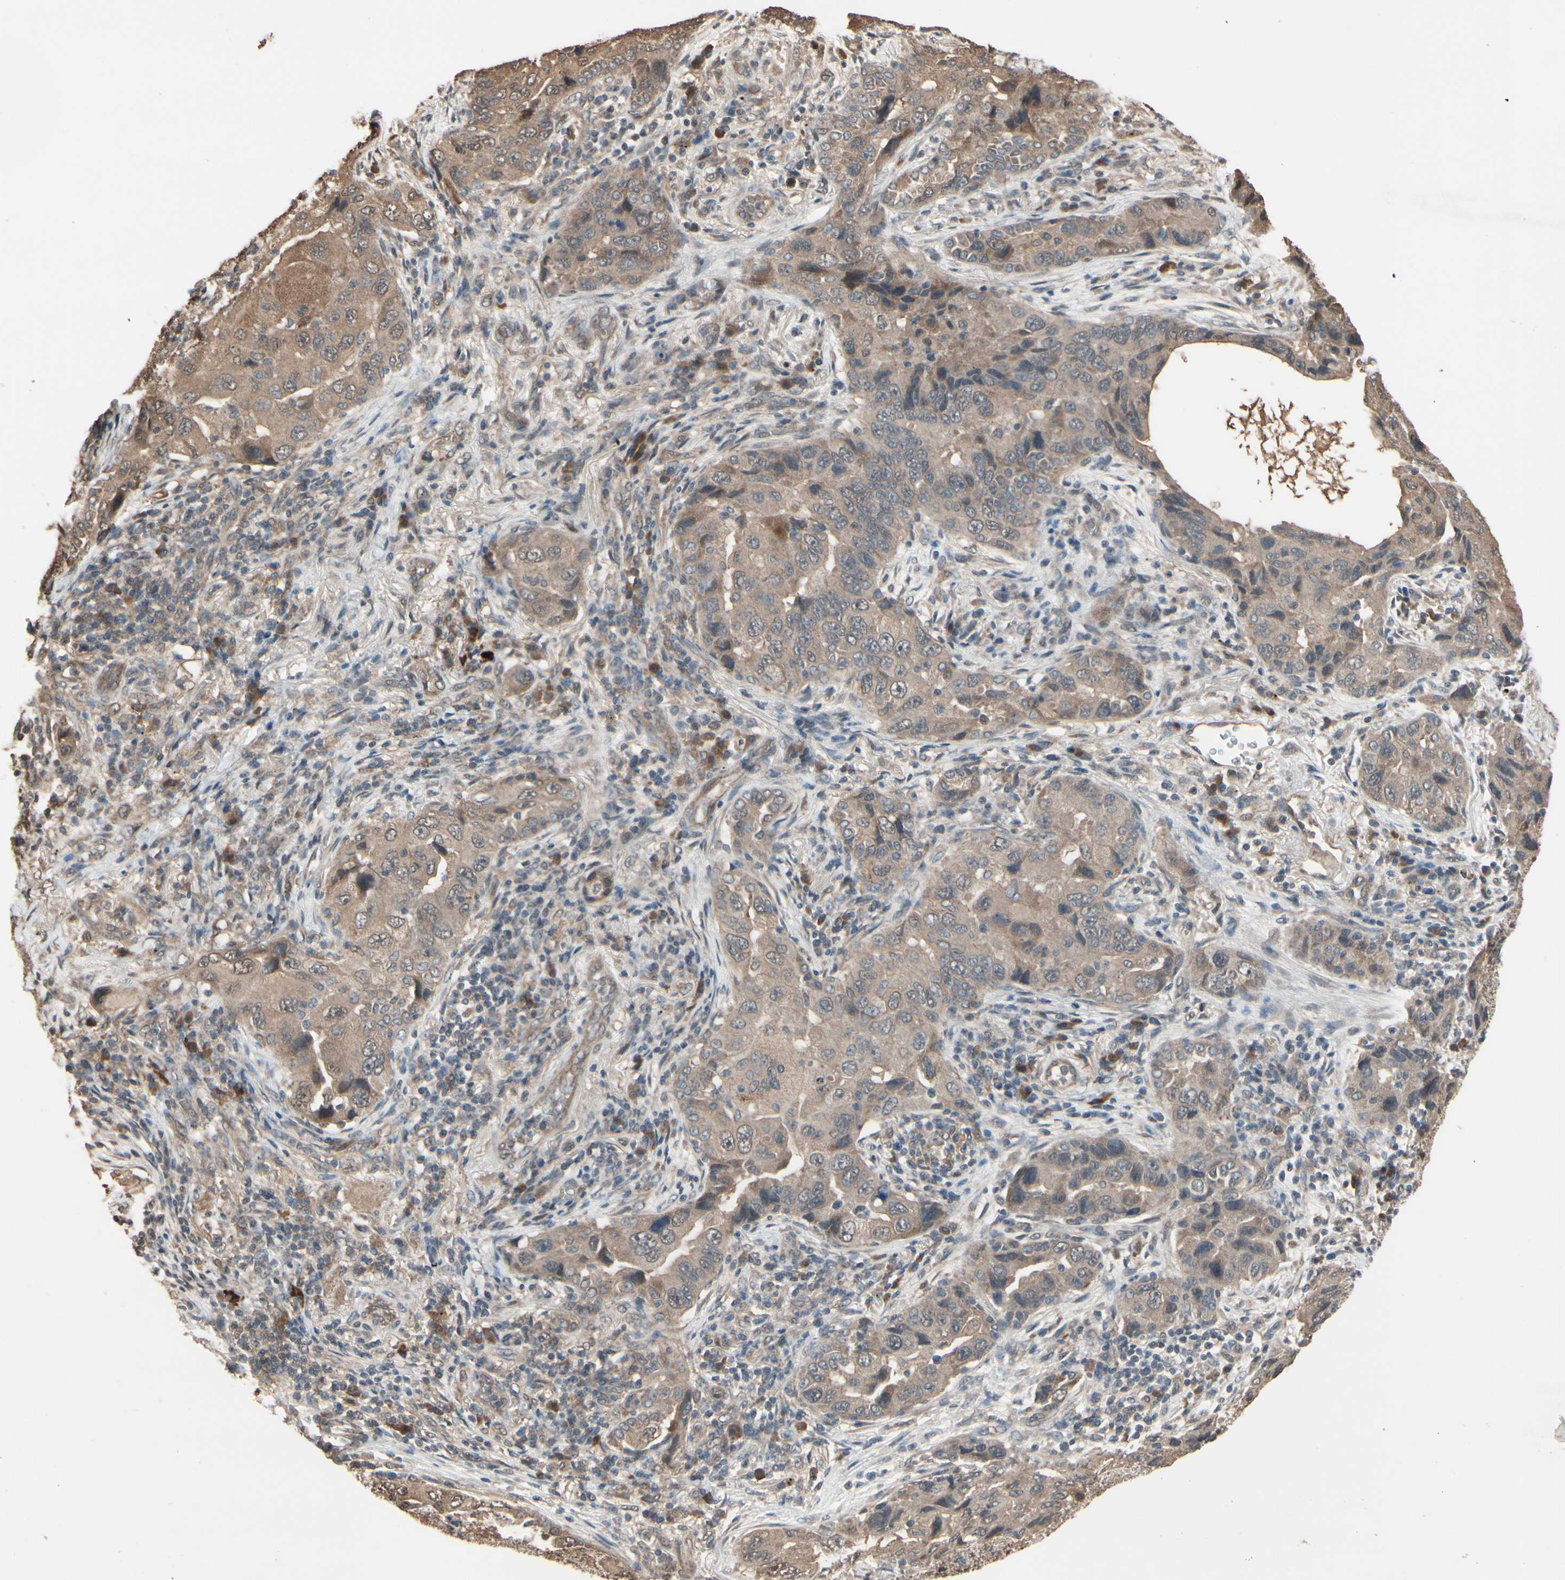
{"staining": {"intensity": "moderate", "quantity": ">75%", "location": "cytoplasmic/membranous"}, "tissue": "lung cancer", "cell_type": "Tumor cells", "image_type": "cancer", "snomed": [{"axis": "morphology", "description": "Adenocarcinoma, NOS"}, {"axis": "topography", "description": "Lung"}], "caption": "Protein staining of adenocarcinoma (lung) tissue reveals moderate cytoplasmic/membranous positivity in about >75% of tumor cells. (IHC, brightfield microscopy, high magnification).", "gene": "PNPLA7", "patient": {"sex": "female", "age": 65}}